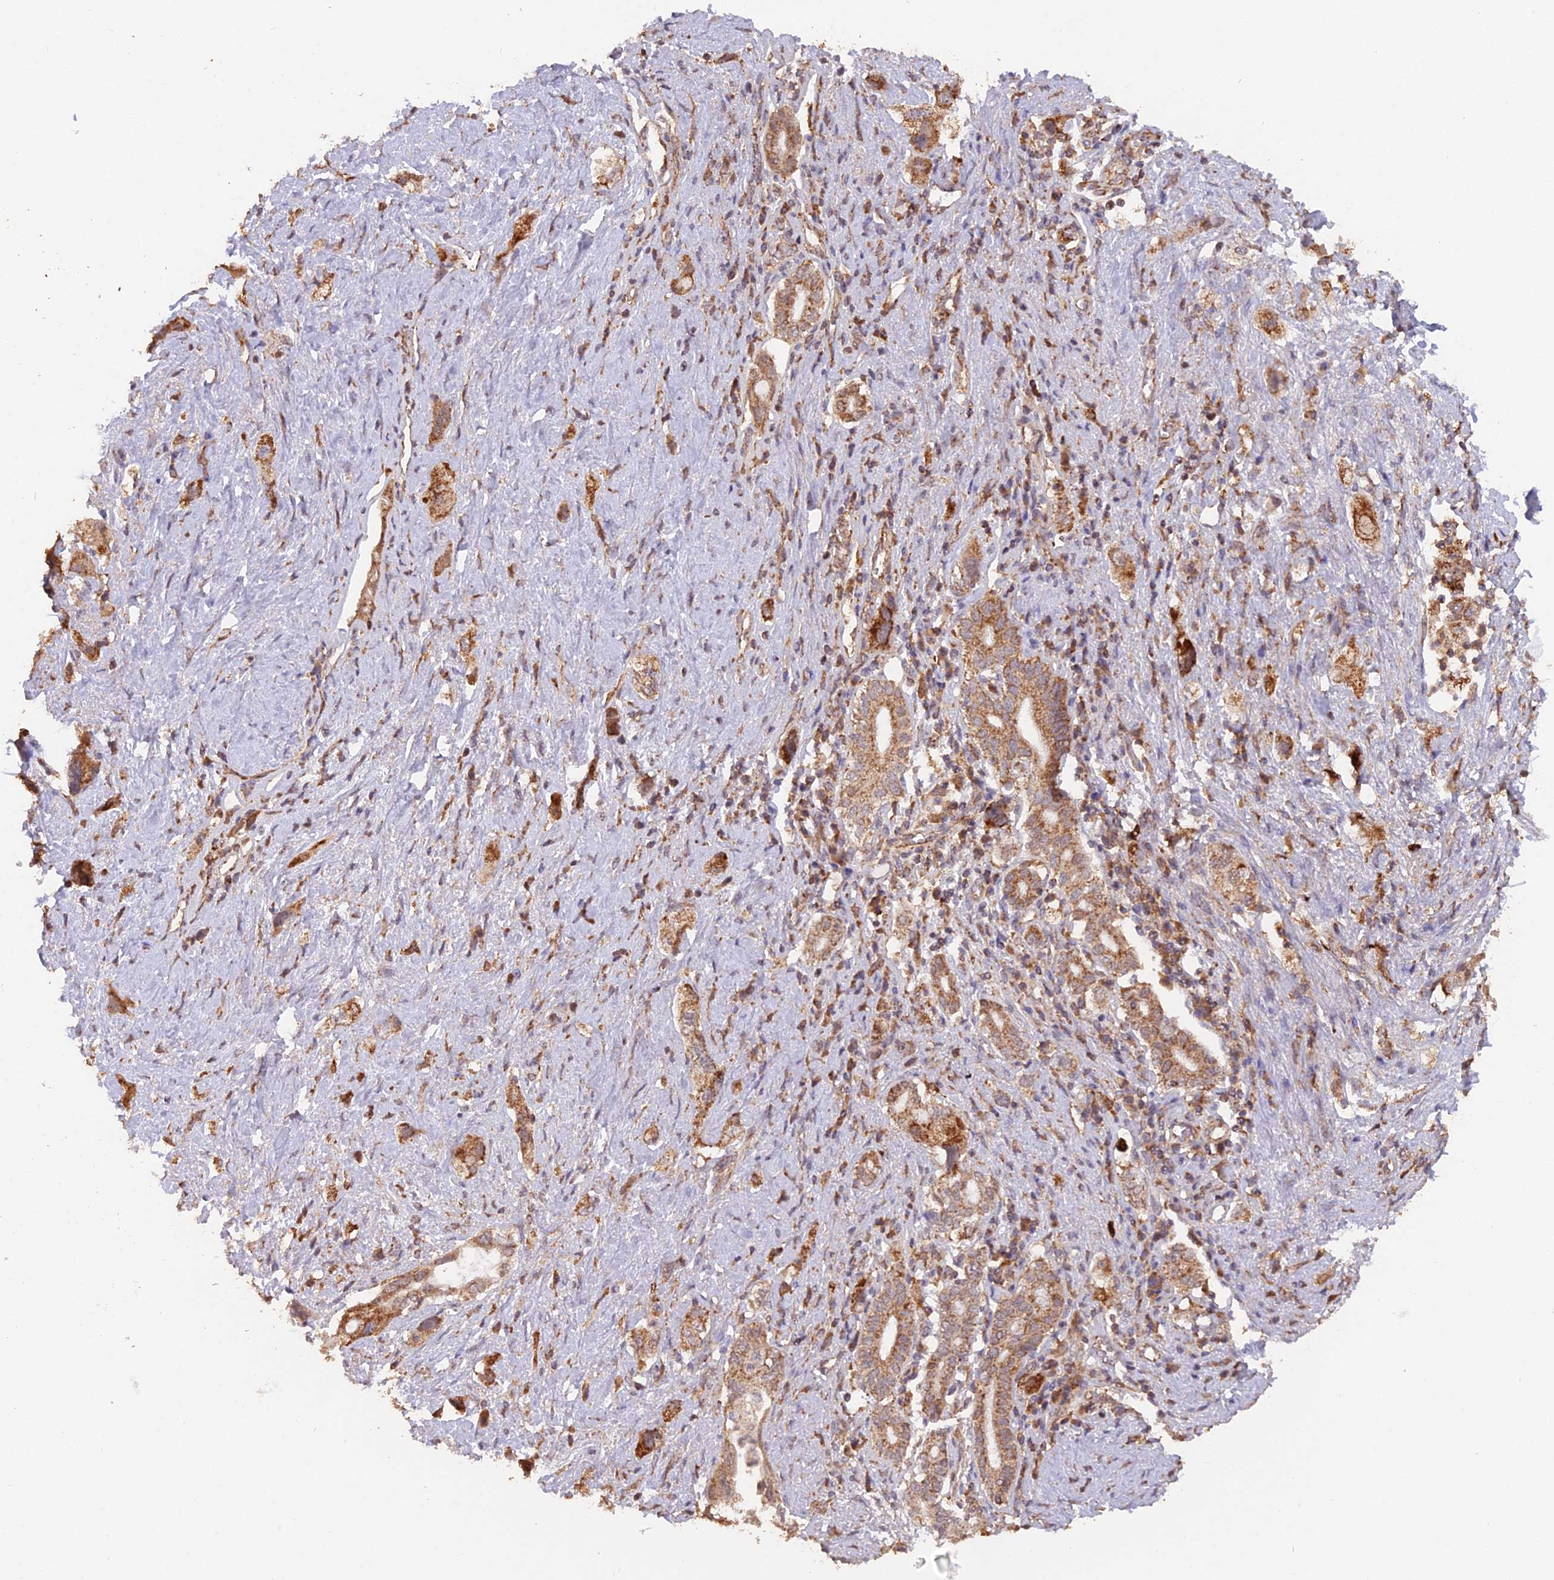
{"staining": {"intensity": "moderate", "quantity": ">75%", "location": "cytoplasmic/membranous"}, "tissue": "pancreatic cancer", "cell_type": "Tumor cells", "image_type": "cancer", "snomed": [{"axis": "morphology", "description": "Adenocarcinoma, NOS"}, {"axis": "topography", "description": "Pancreas"}], "caption": "Immunohistochemistry histopathology image of neoplastic tissue: pancreatic adenocarcinoma stained using IHC displays medium levels of moderate protein expression localized specifically in the cytoplasmic/membranous of tumor cells, appearing as a cytoplasmic/membranous brown color.", "gene": "IFT22", "patient": {"sex": "female", "age": 73}}